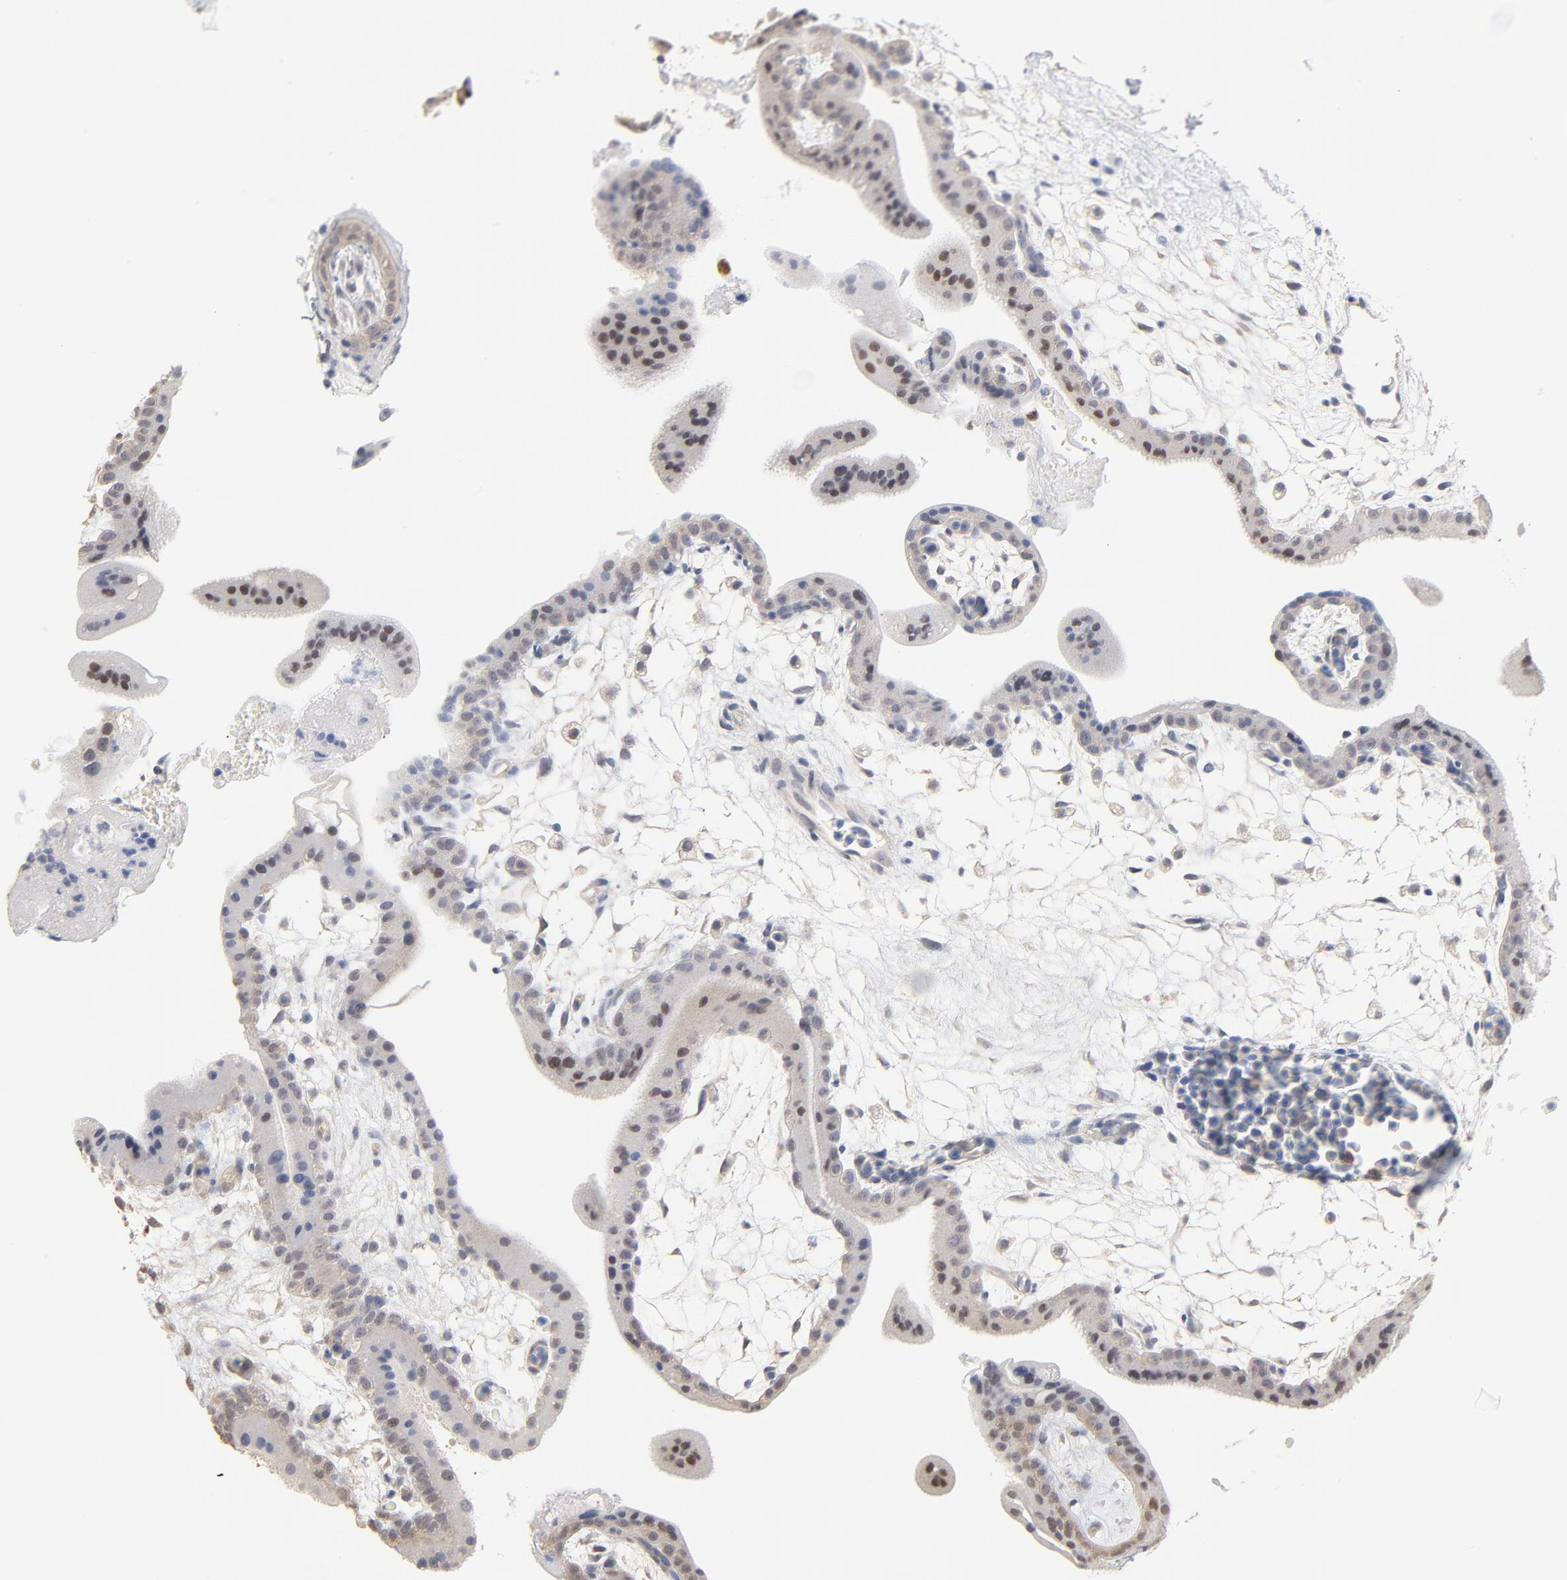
{"staining": {"intensity": "weak", "quantity": ">75%", "location": "cytoplasmic/membranous"}, "tissue": "placenta", "cell_type": "Decidual cells", "image_type": "normal", "snomed": [{"axis": "morphology", "description": "Normal tissue, NOS"}, {"axis": "topography", "description": "Placenta"}], "caption": "The histopathology image reveals a brown stain indicating the presence of a protein in the cytoplasmic/membranous of decidual cells in placenta. (Stains: DAB (3,3'-diaminobenzidine) in brown, nuclei in blue, Microscopy: brightfield microscopy at high magnification).", "gene": "DNAL4", "patient": {"sex": "female", "age": 35}}